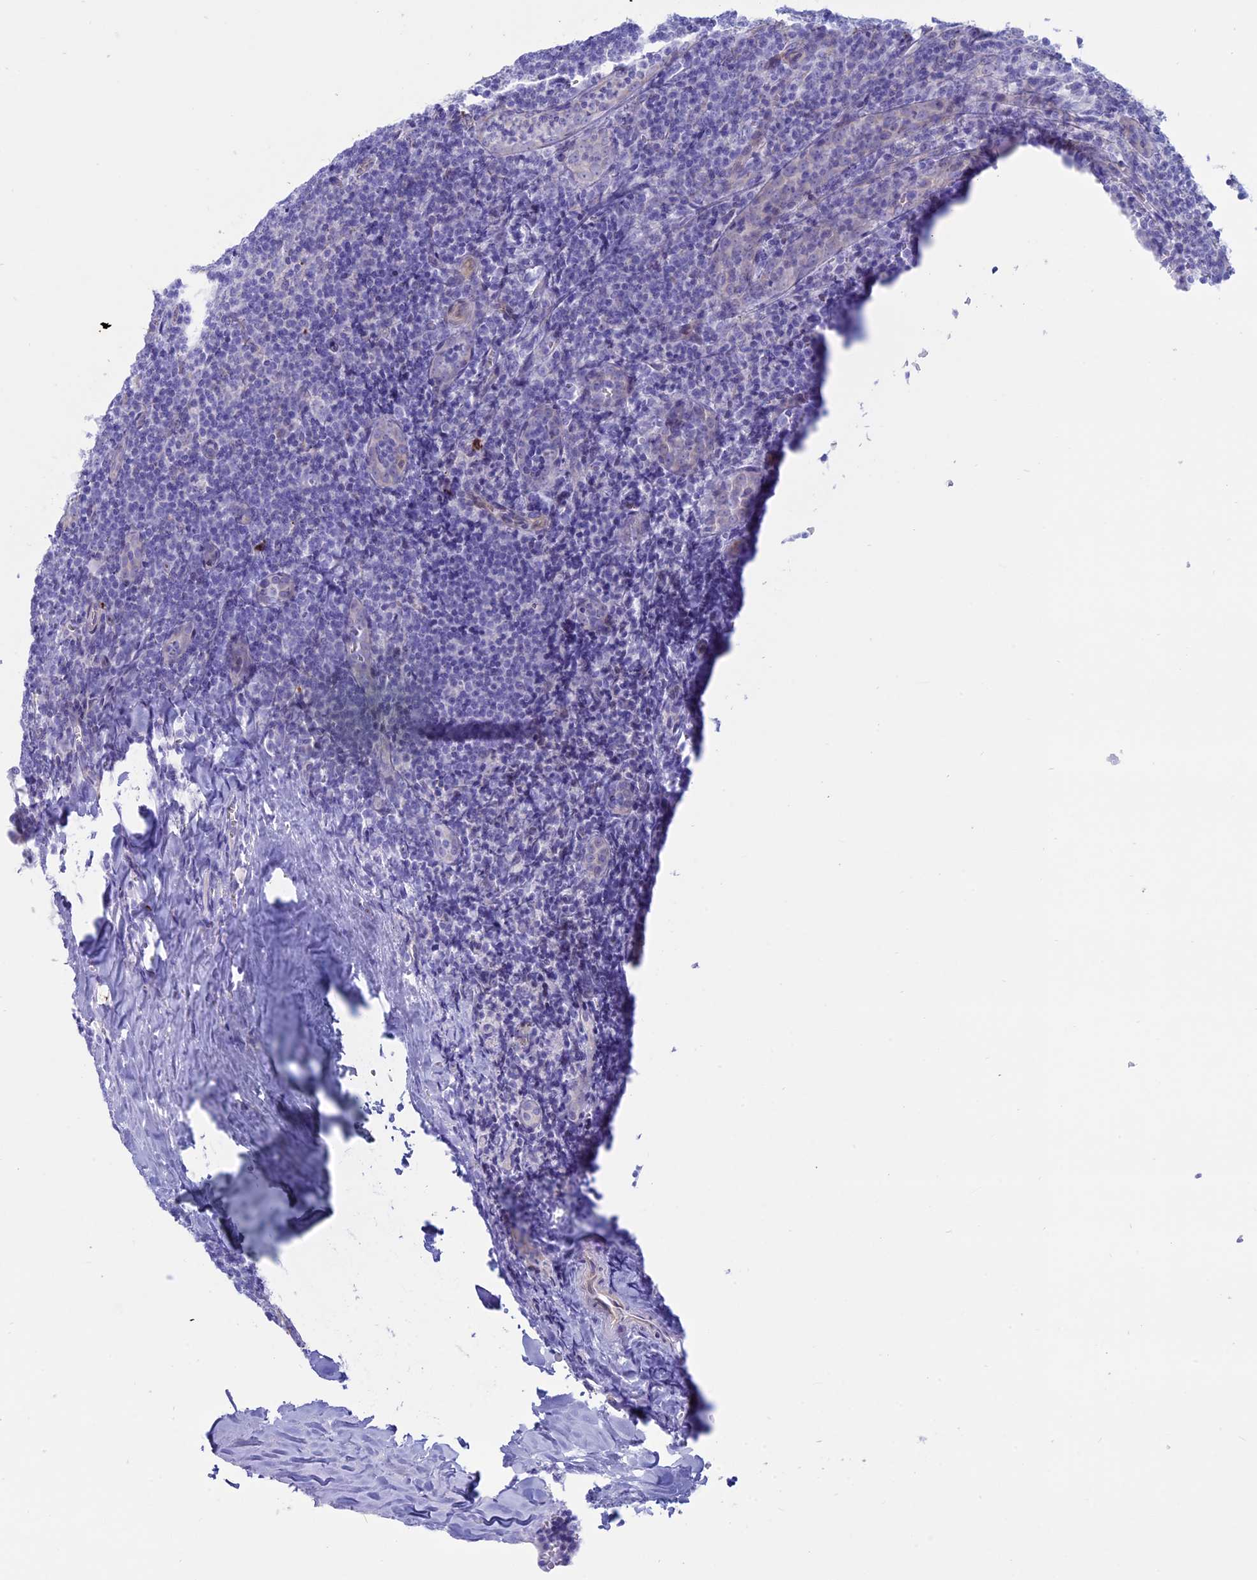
{"staining": {"intensity": "negative", "quantity": "none", "location": "none"}, "tissue": "tonsil", "cell_type": "Germinal center cells", "image_type": "normal", "snomed": [{"axis": "morphology", "description": "Normal tissue, NOS"}, {"axis": "topography", "description": "Tonsil"}], "caption": "A high-resolution photomicrograph shows immunohistochemistry staining of normal tonsil, which reveals no significant positivity in germinal center cells. Brightfield microscopy of IHC stained with DAB (brown) and hematoxylin (blue), captured at high magnification.", "gene": "OR2AE1", "patient": {"sex": "male", "age": 27}}